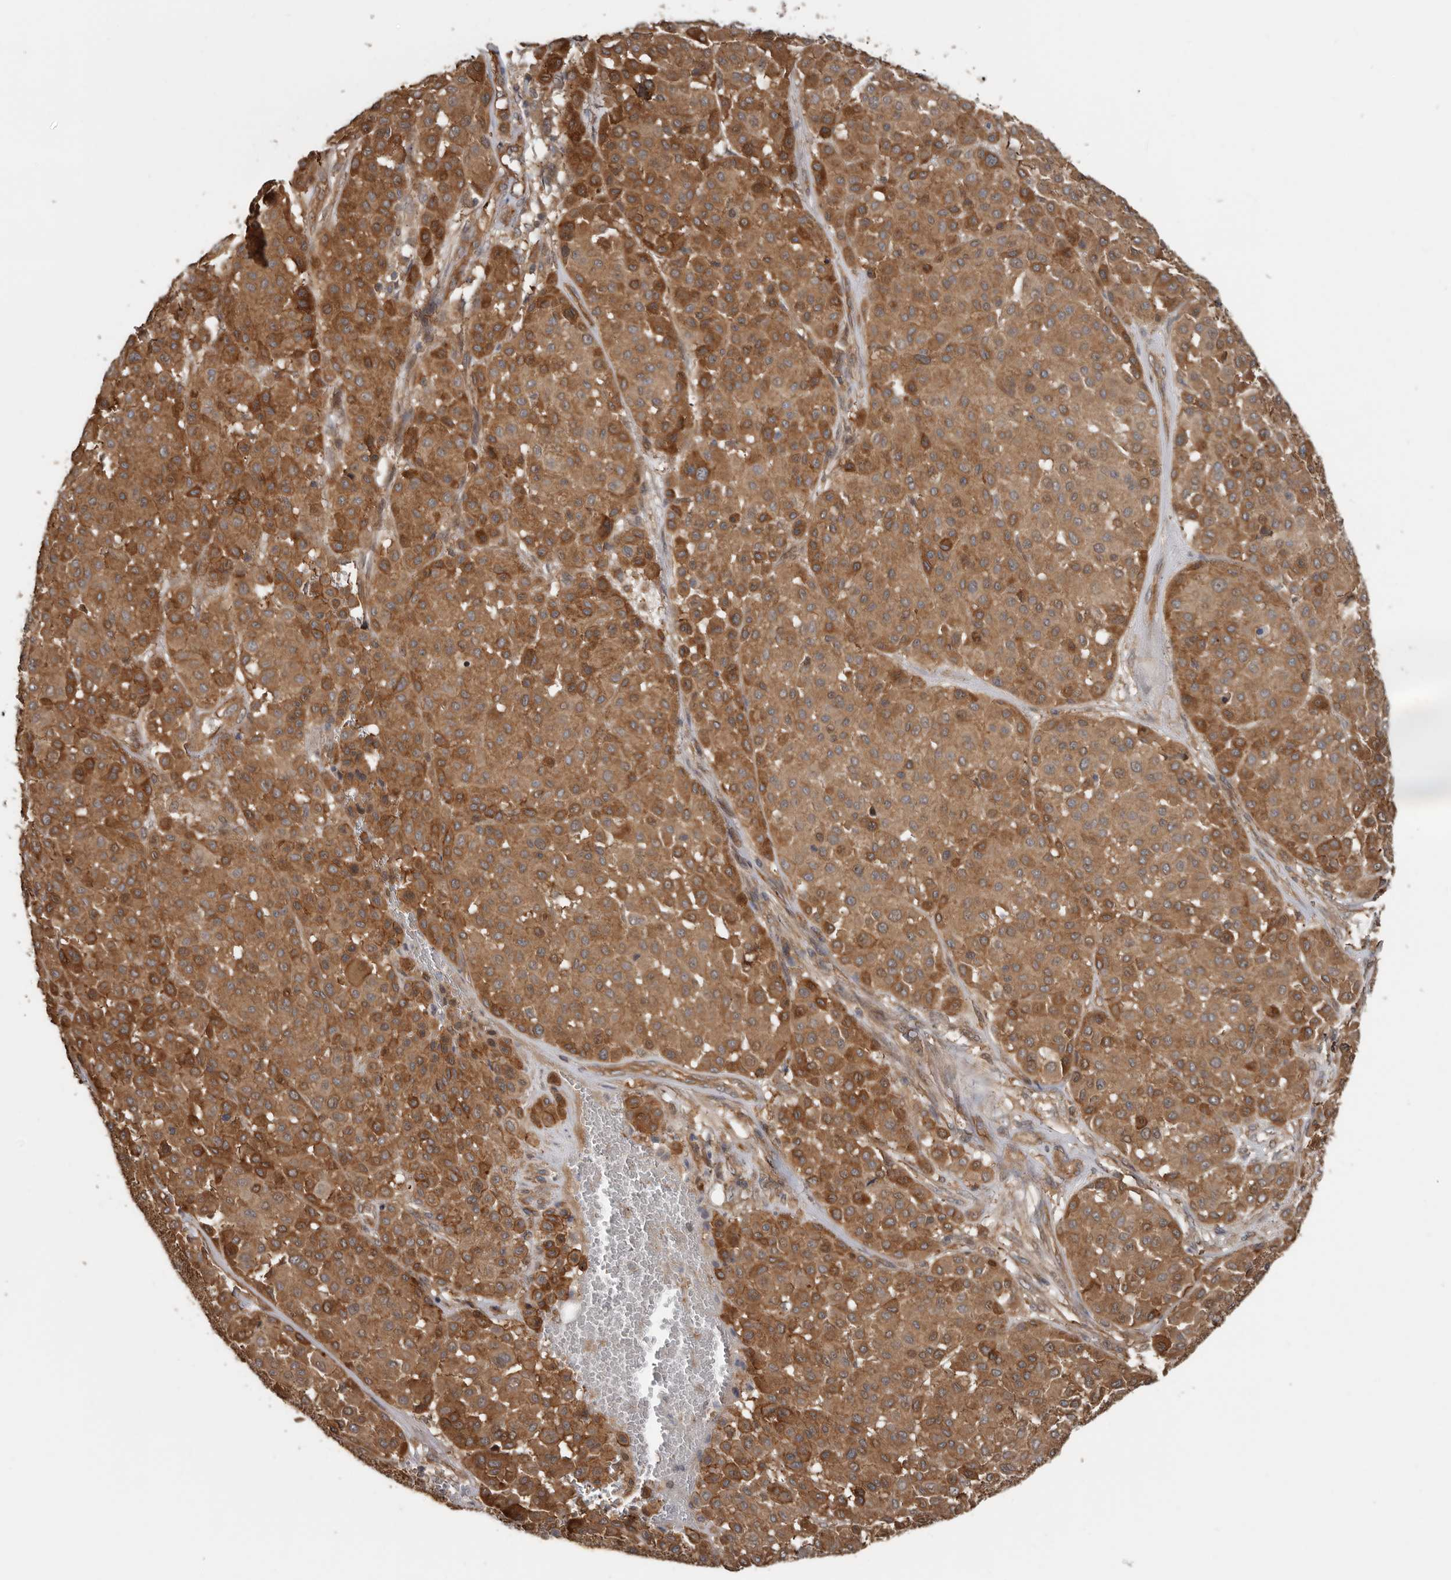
{"staining": {"intensity": "moderate", "quantity": ">75%", "location": "cytoplasmic/membranous"}, "tissue": "melanoma", "cell_type": "Tumor cells", "image_type": "cancer", "snomed": [{"axis": "morphology", "description": "Malignant melanoma, Metastatic site"}, {"axis": "topography", "description": "Soft tissue"}], "caption": "DAB (3,3'-diaminobenzidine) immunohistochemical staining of human malignant melanoma (metastatic site) displays moderate cytoplasmic/membranous protein staining in approximately >75% of tumor cells. Using DAB (3,3'-diaminobenzidine) (brown) and hematoxylin (blue) stains, captured at high magnification using brightfield microscopy.", "gene": "EXOC3L1", "patient": {"sex": "male", "age": 41}}